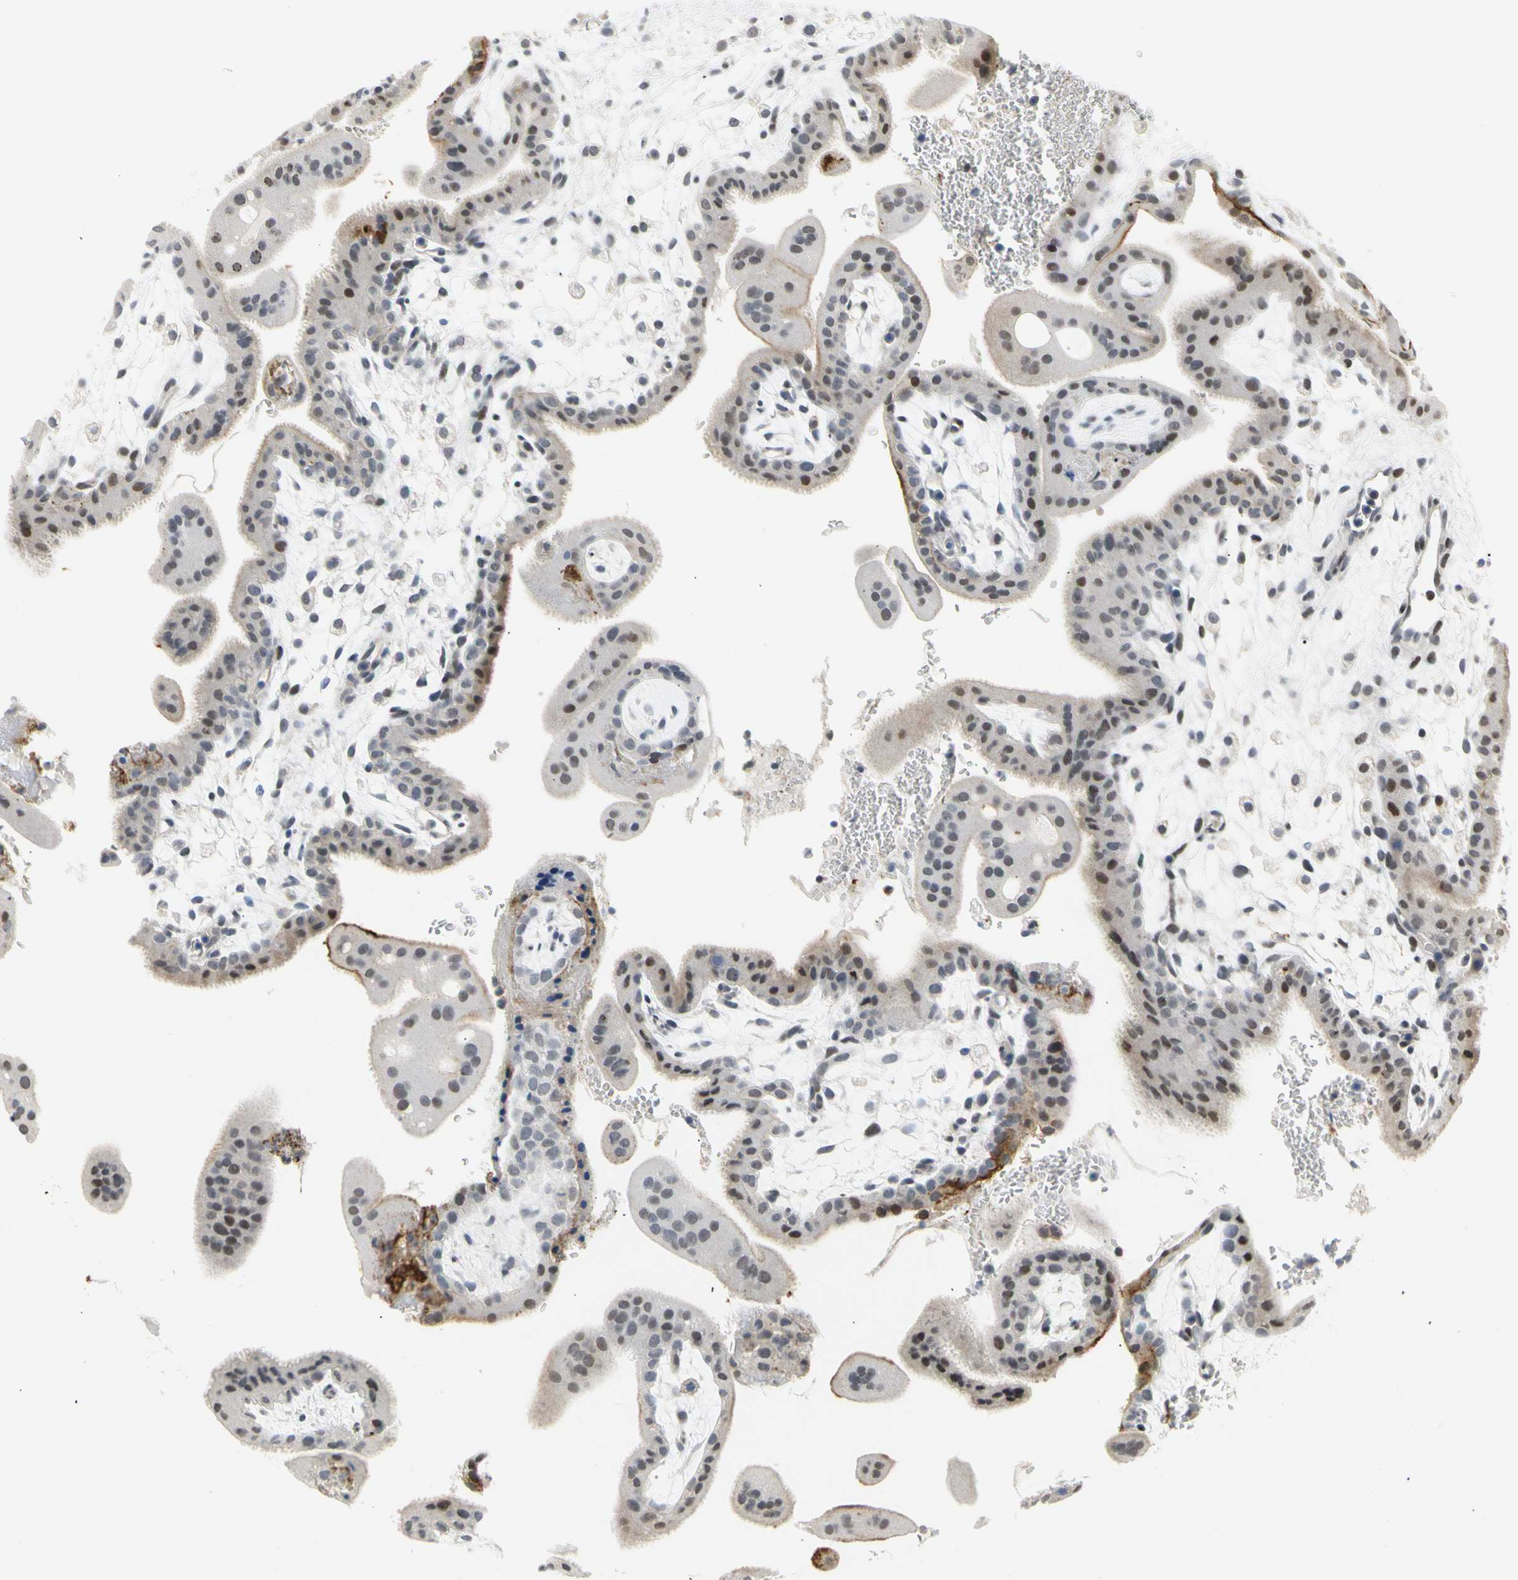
{"staining": {"intensity": "moderate", "quantity": "25%-75%", "location": "cytoplasmic/membranous,nuclear"}, "tissue": "placenta", "cell_type": "Trophoblastic cells", "image_type": "normal", "snomed": [{"axis": "morphology", "description": "Normal tissue, NOS"}, {"axis": "topography", "description": "Placenta"}], "caption": "About 25%-75% of trophoblastic cells in unremarkable human placenta display moderate cytoplasmic/membranous,nuclear protein positivity as visualized by brown immunohistochemical staining.", "gene": "IMPG2", "patient": {"sex": "female", "age": 35}}